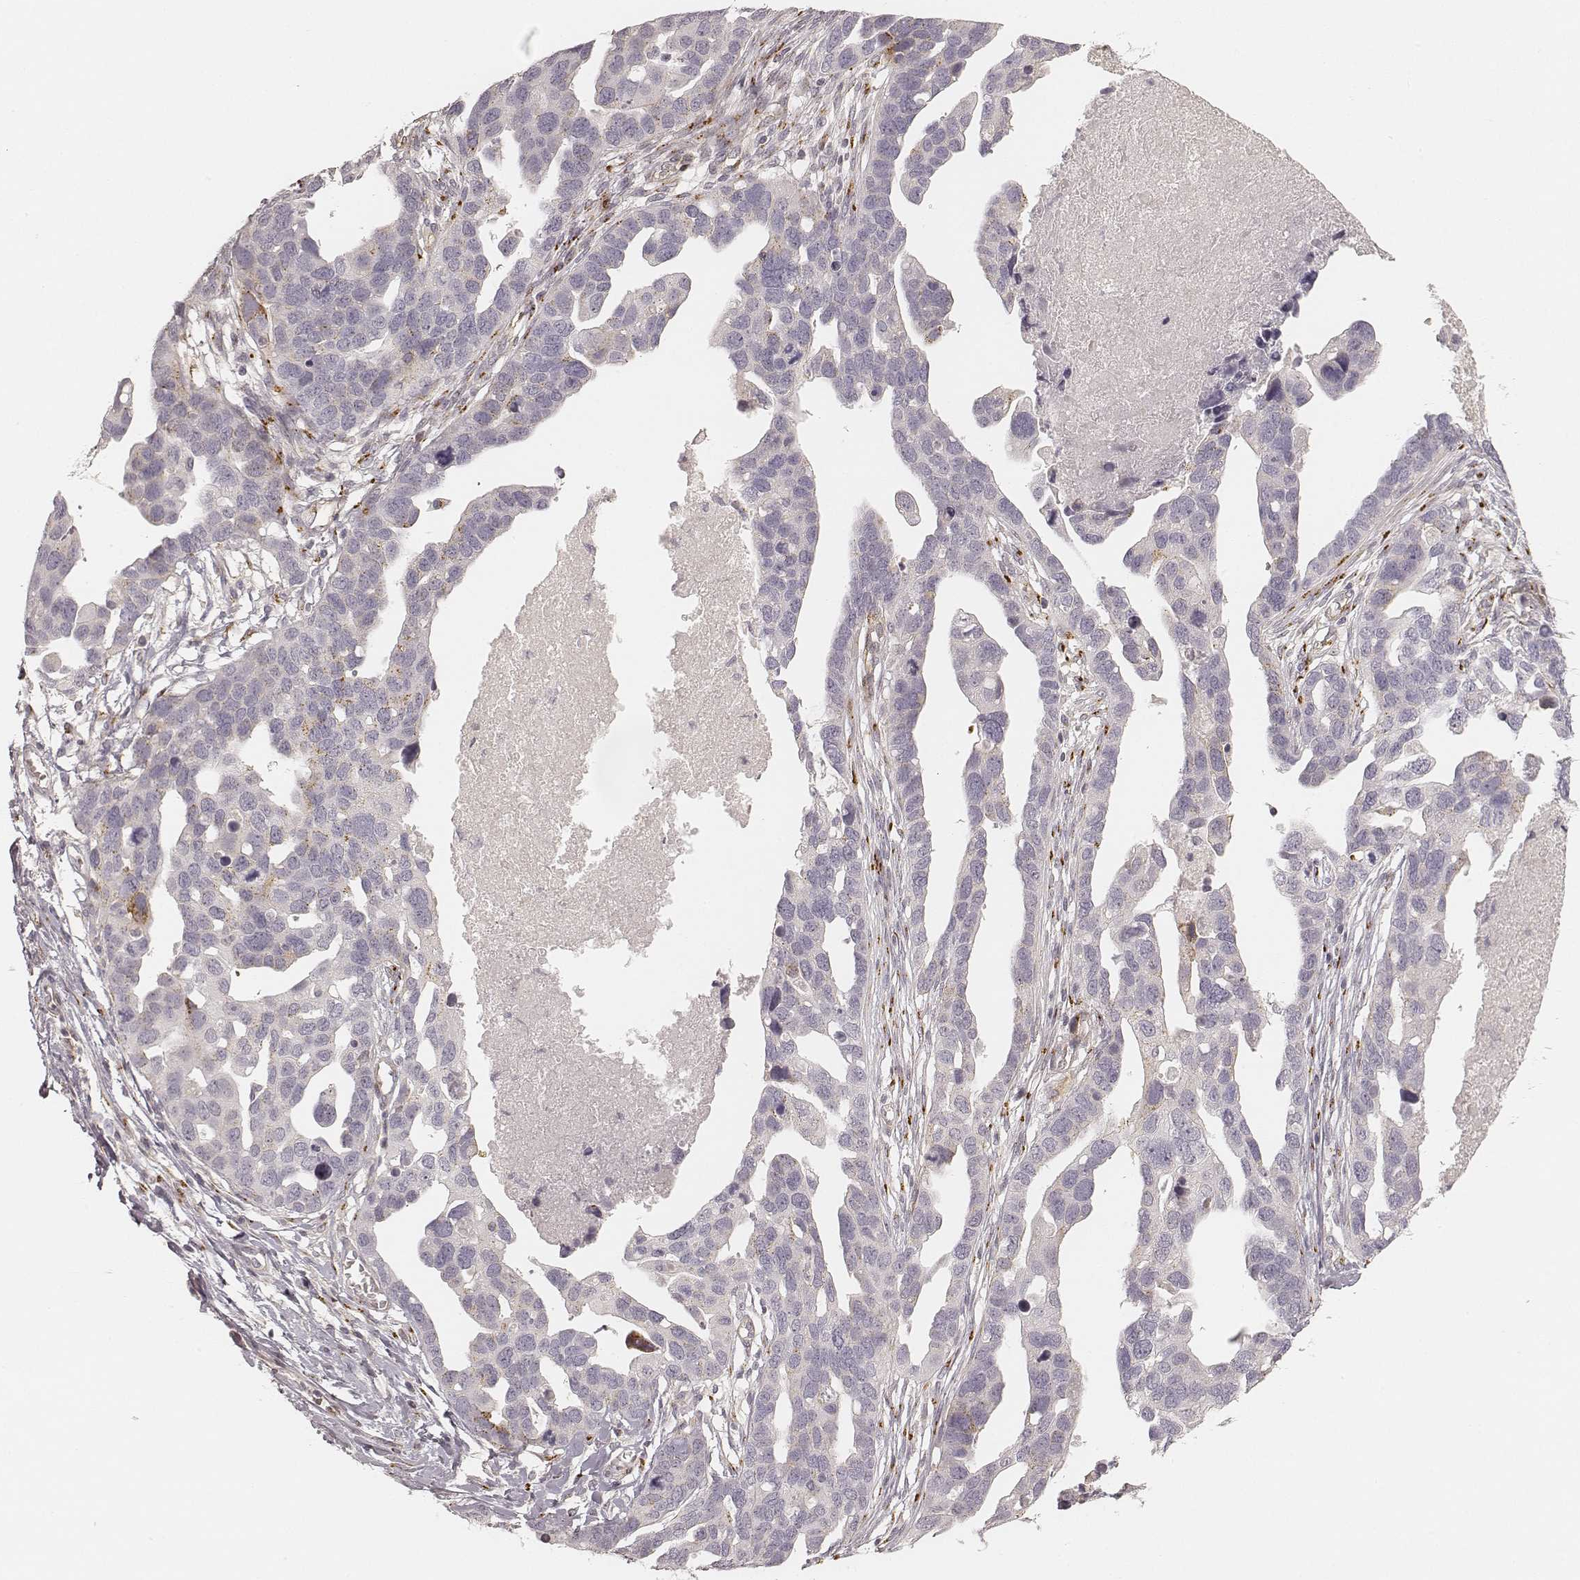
{"staining": {"intensity": "weak", "quantity": "<25%", "location": "cytoplasmic/membranous"}, "tissue": "ovarian cancer", "cell_type": "Tumor cells", "image_type": "cancer", "snomed": [{"axis": "morphology", "description": "Cystadenocarcinoma, serous, NOS"}, {"axis": "topography", "description": "Ovary"}], "caption": "Immunohistochemistry (IHC) of human serous cystadenocarcinoma (ovarian) exhibits no expression in tumor cells.", "gene": "GORASP2", "patient": {"sex": "female", "age": 54}}